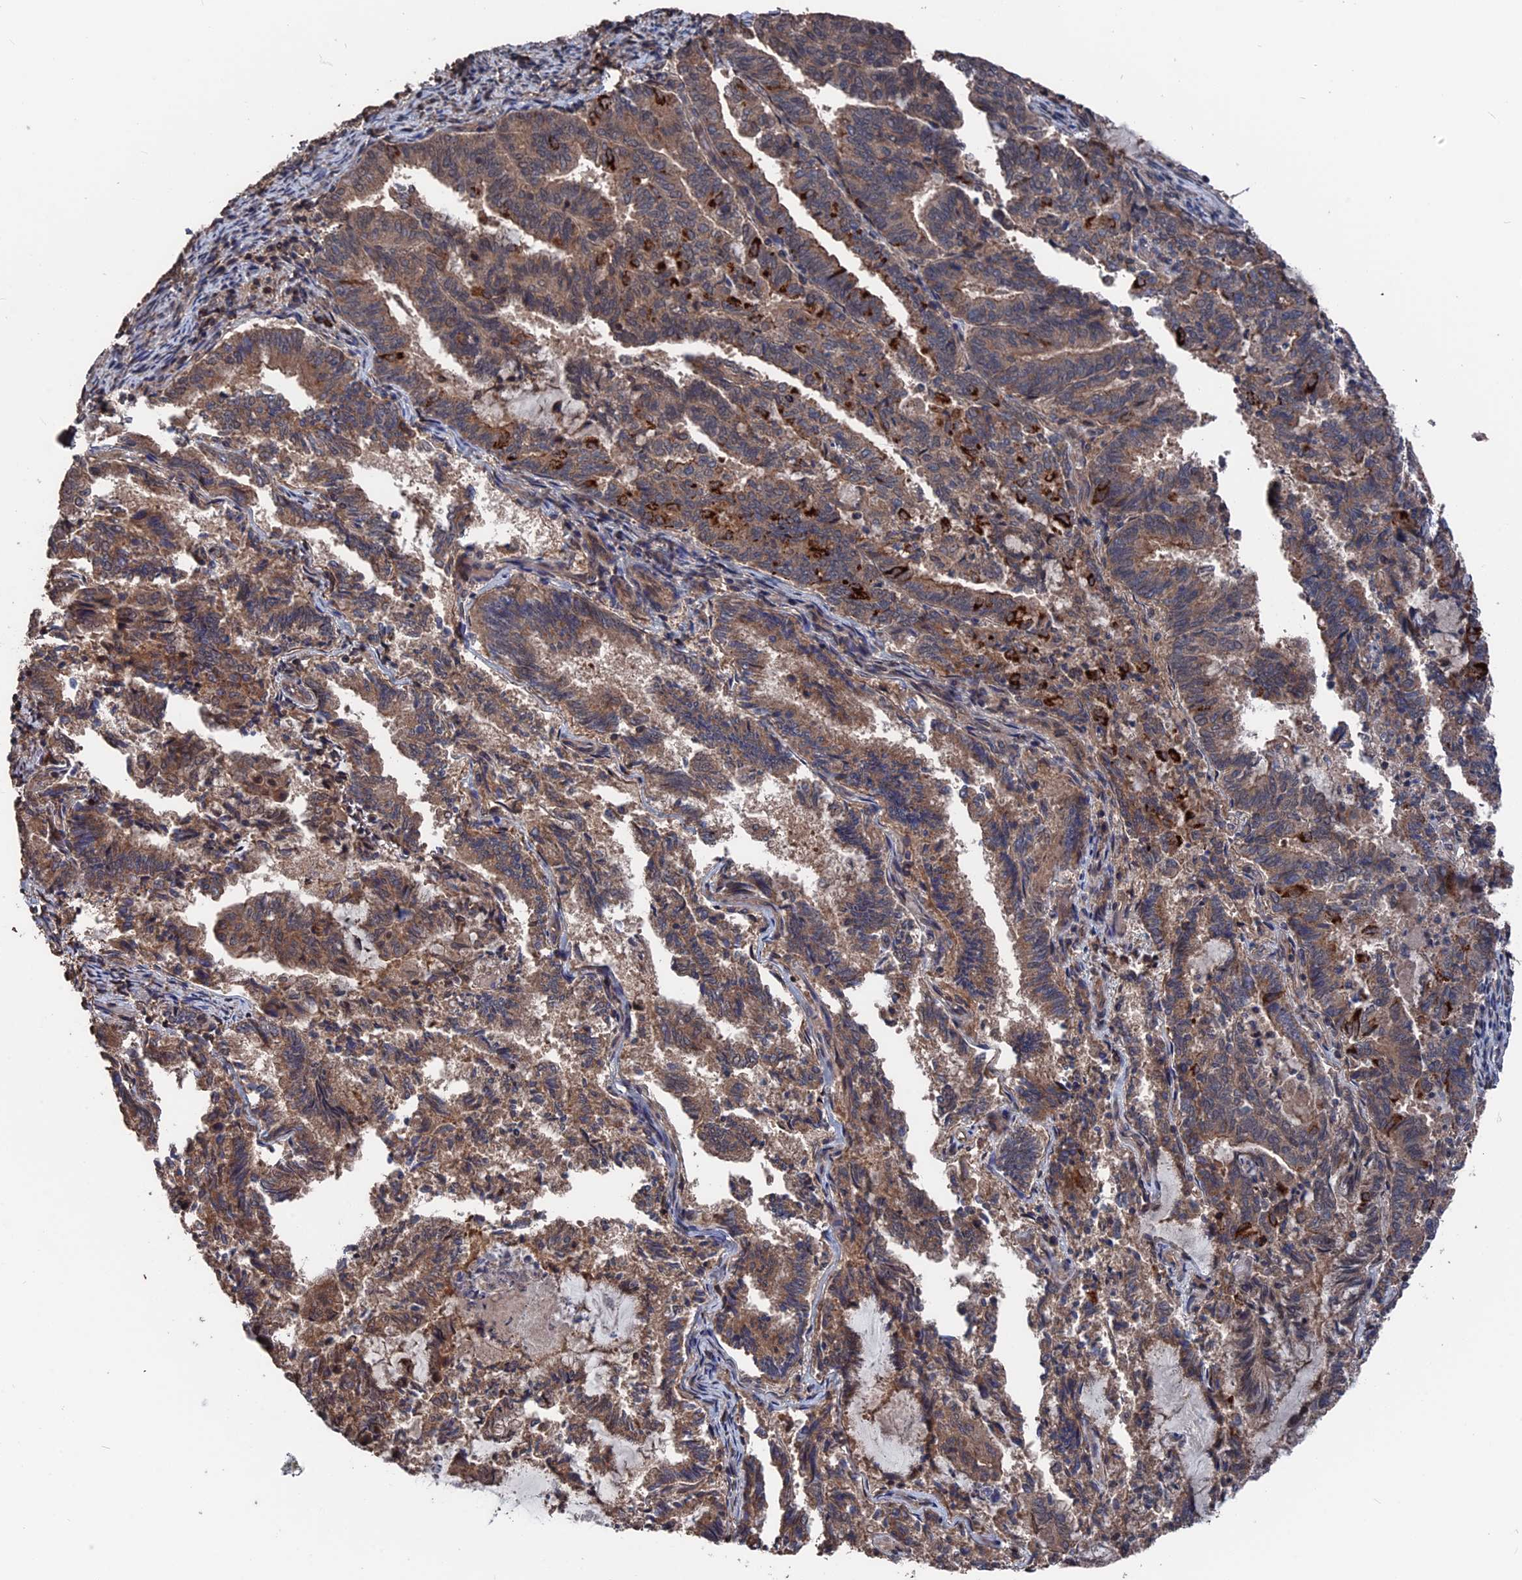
{"staining": {"intensity": "moderate", "quantity": ">75%", "location": "cytoplasmic/membranous"}, "tissue": "endometrial cancer", "cell_type": "Tumor cells", "image_type": "cancer", "snomed": [{"axis": "morphology", "description": "Adenocarcinoma, NOS"}, {"axis": "topography", "description": "Endometrium"}], "caption": "Moderate cytoplasmic/membranous expression for a protein is identified in about >75% of tumor cells of endometrial cancer using immunohistochemistry (IHC).", "gene": "PDE12", "patient": {"sex": "female", "age": 80}}